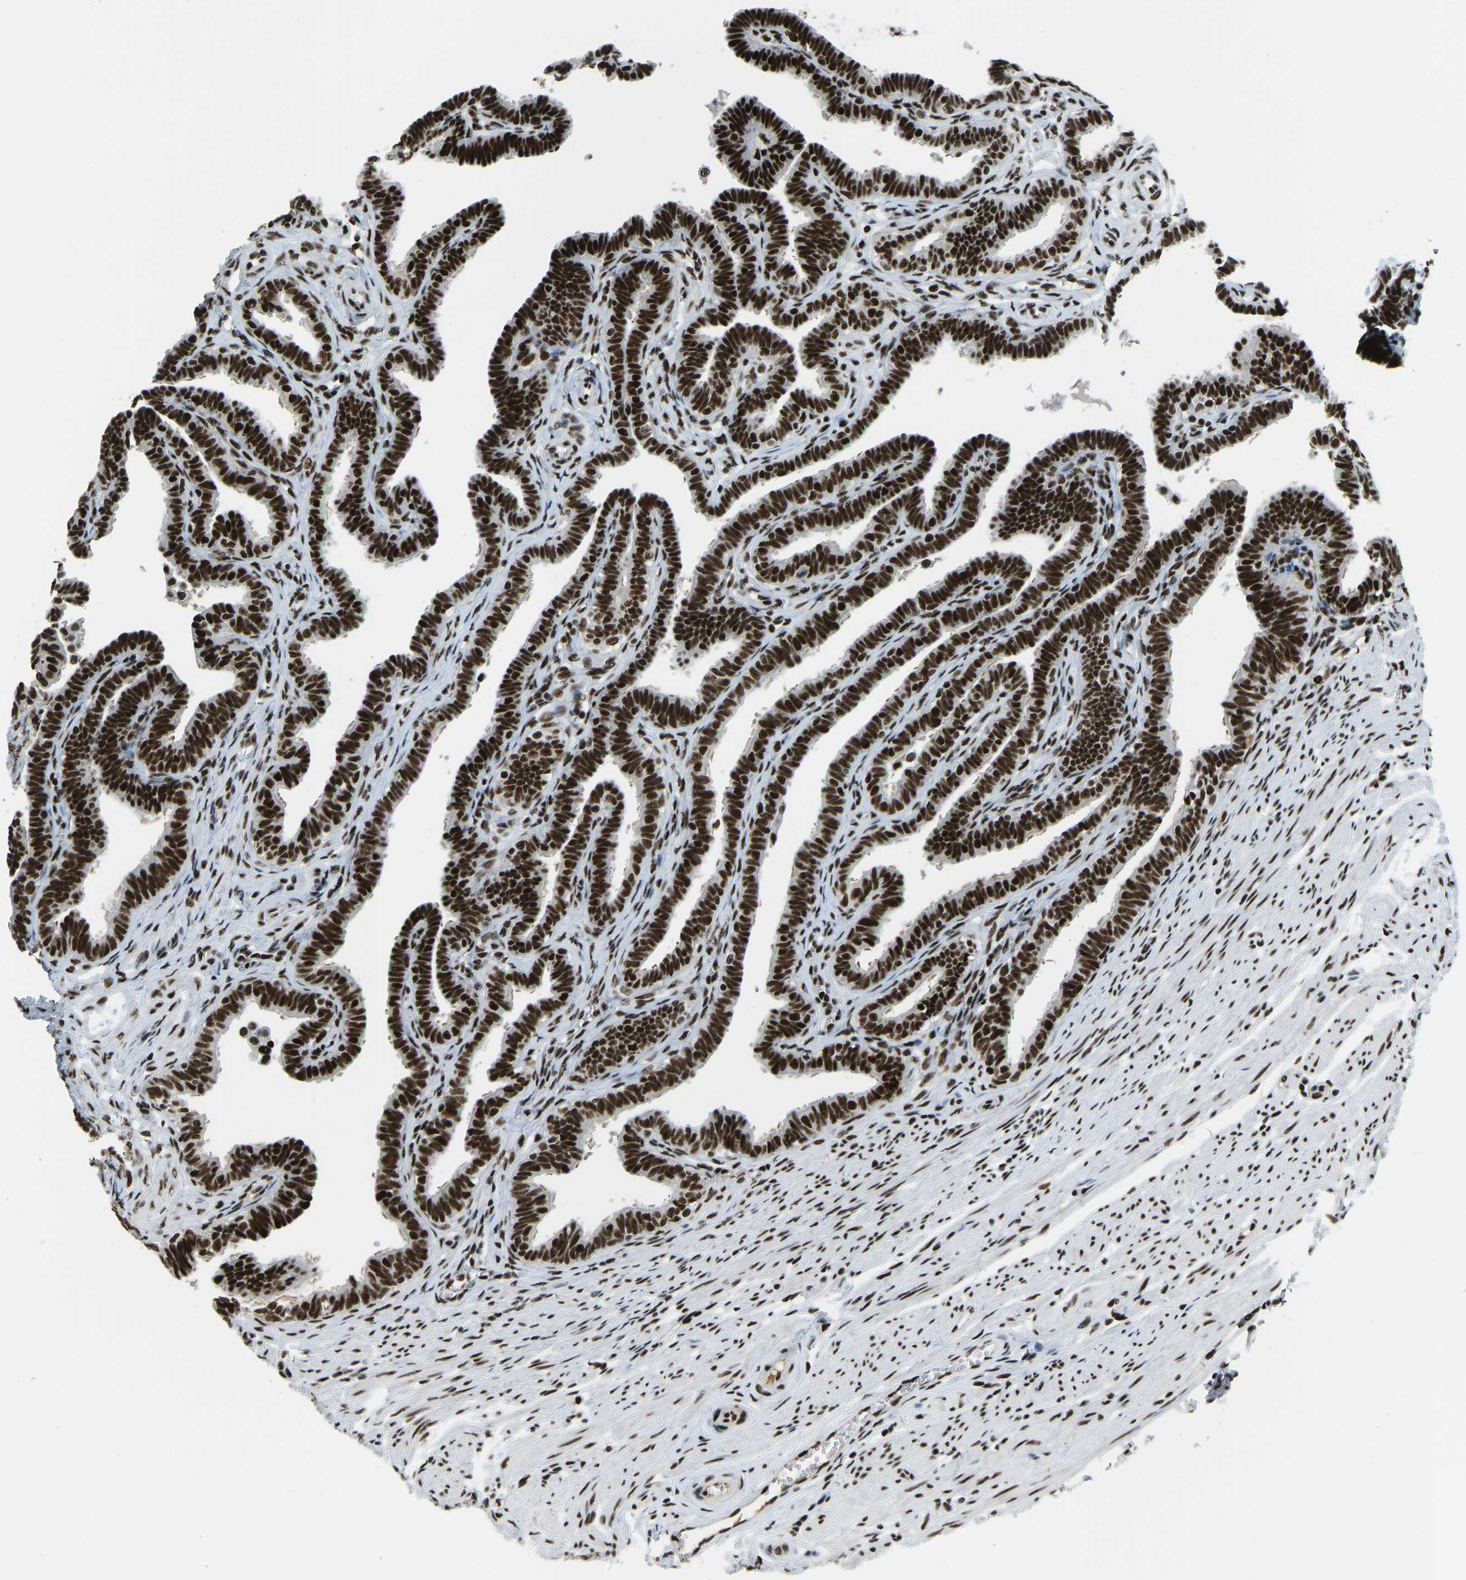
{"staining": {"intensity": "strong", "quantity": ">75%", "location": "nuclear"}, "tissue": "fallopian tube", "cell_type": "Glandular cells", "image_type": "normal", "snomed": [{"axis": "morphology", "description": "Normal tissue, NOS"}, {"axis": "topography", "description": "Fallopian tube"}, {"axis": "topography", "description": "Ovary"}], "caption": "The histopathology image exhibits immunohistochemical staining of benign fallopian tube. There is strong nuclear positivity is present in about >75% of glandular cells. Using DAB (brown) and hematoxylin (blue) stains, captured at high magnification using brightfield microscopy.", "gene": "FOXK1", "patient": {"sex": "female", "age": 23}}